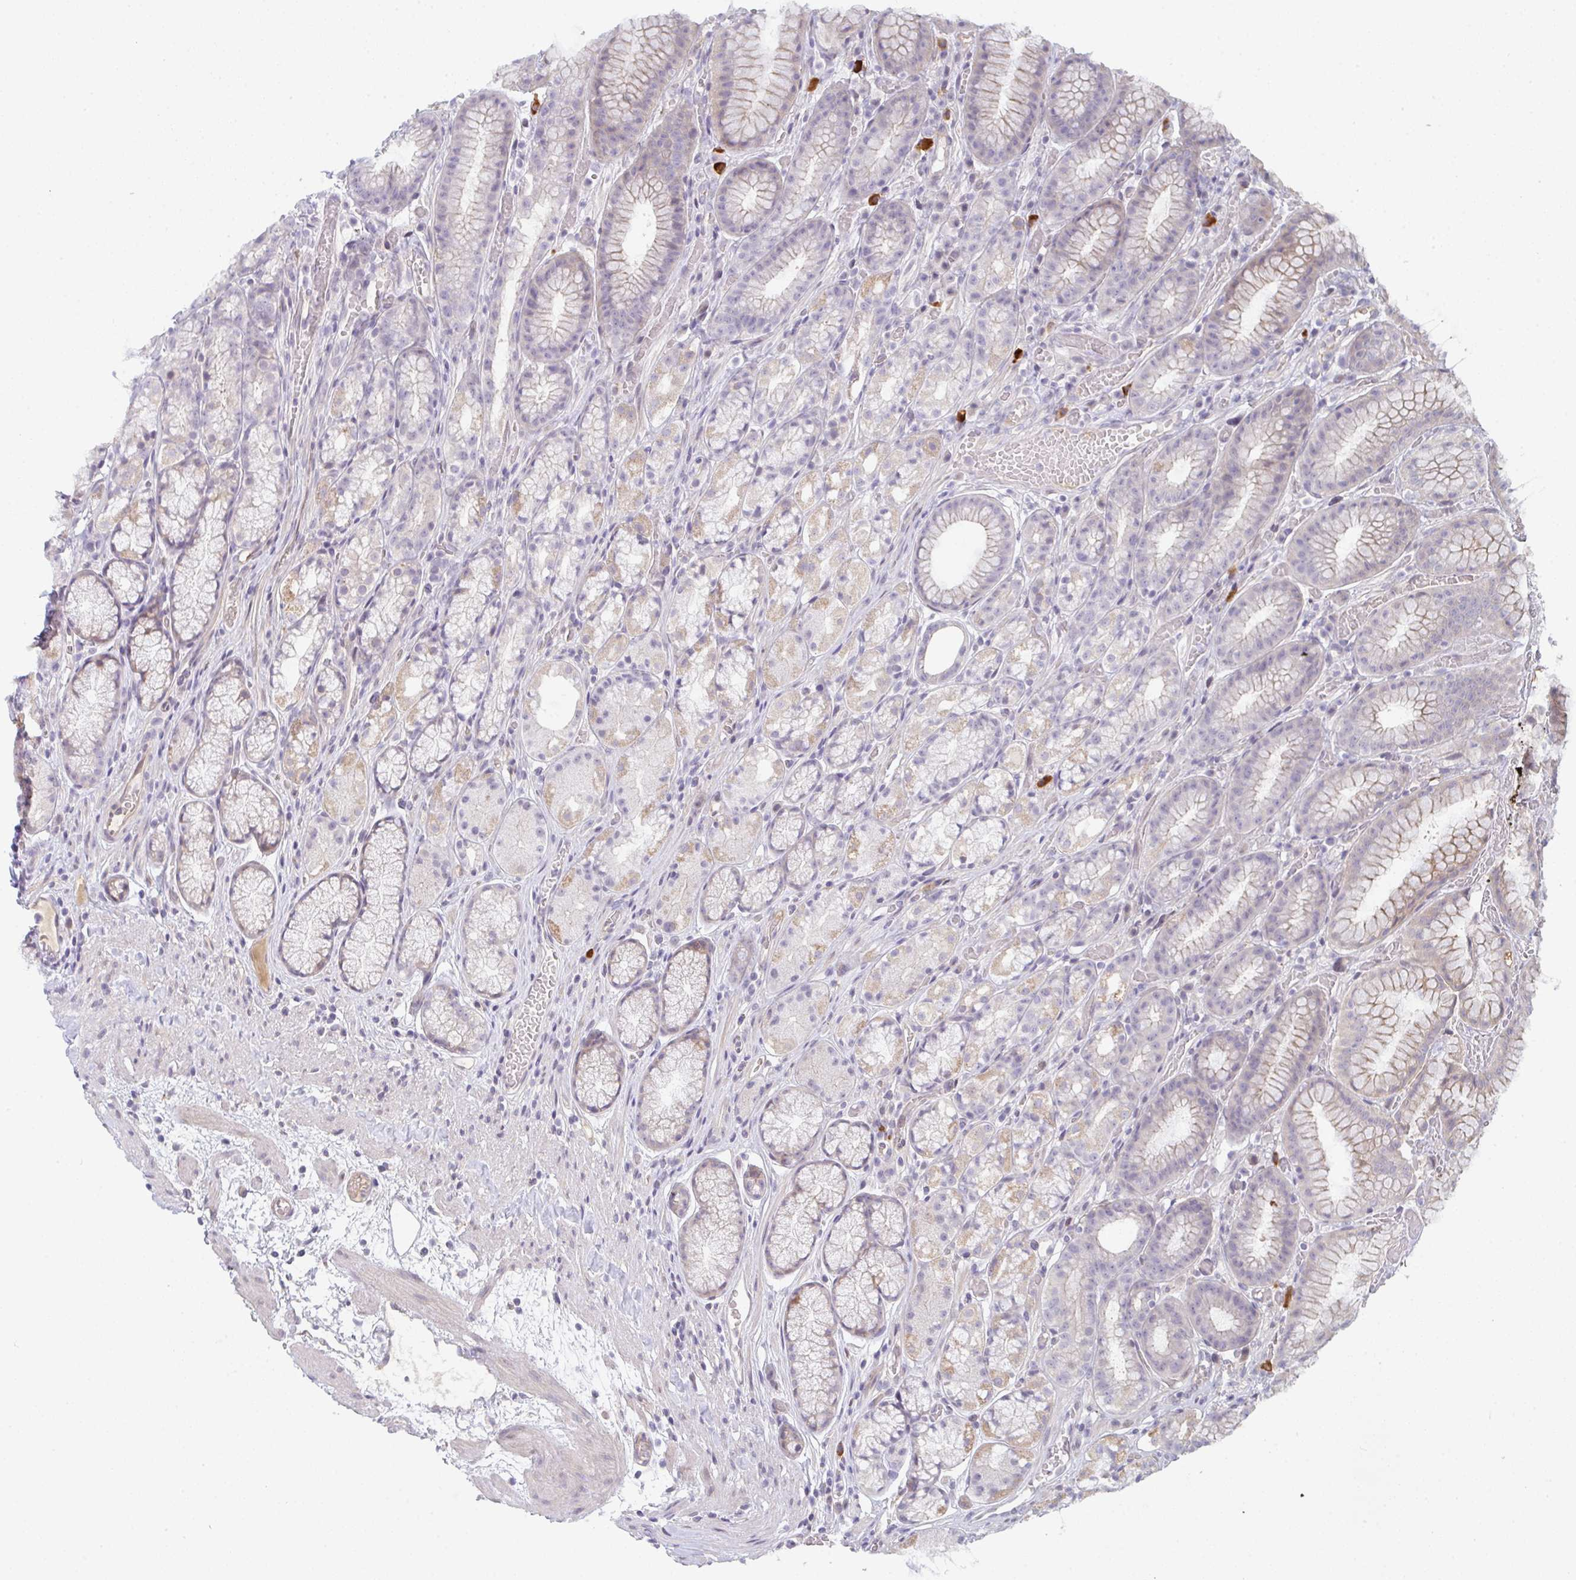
{"staining": {"intensity": "weak", "quantity": "25%-75%", "location": "cytoplasmic/membranous"}, "tissue": "stomach", "cell_type": "Glandular cells", "image_type": "normal", "snomed": [{"axis": "morphology", "description": "Normal tissue, NOS"}, {"axis": "topography", "description": "Smooth muscle"}, {"axis": "topography", "description": "Stomach"}], "caption": "Normal stomach exhibits weak cytoplasmic/membranous positivity in about 25%-75% of glandular cells.", "gene": "TNFRSF10A", "patient": {"sex": "male", "age": 70}}